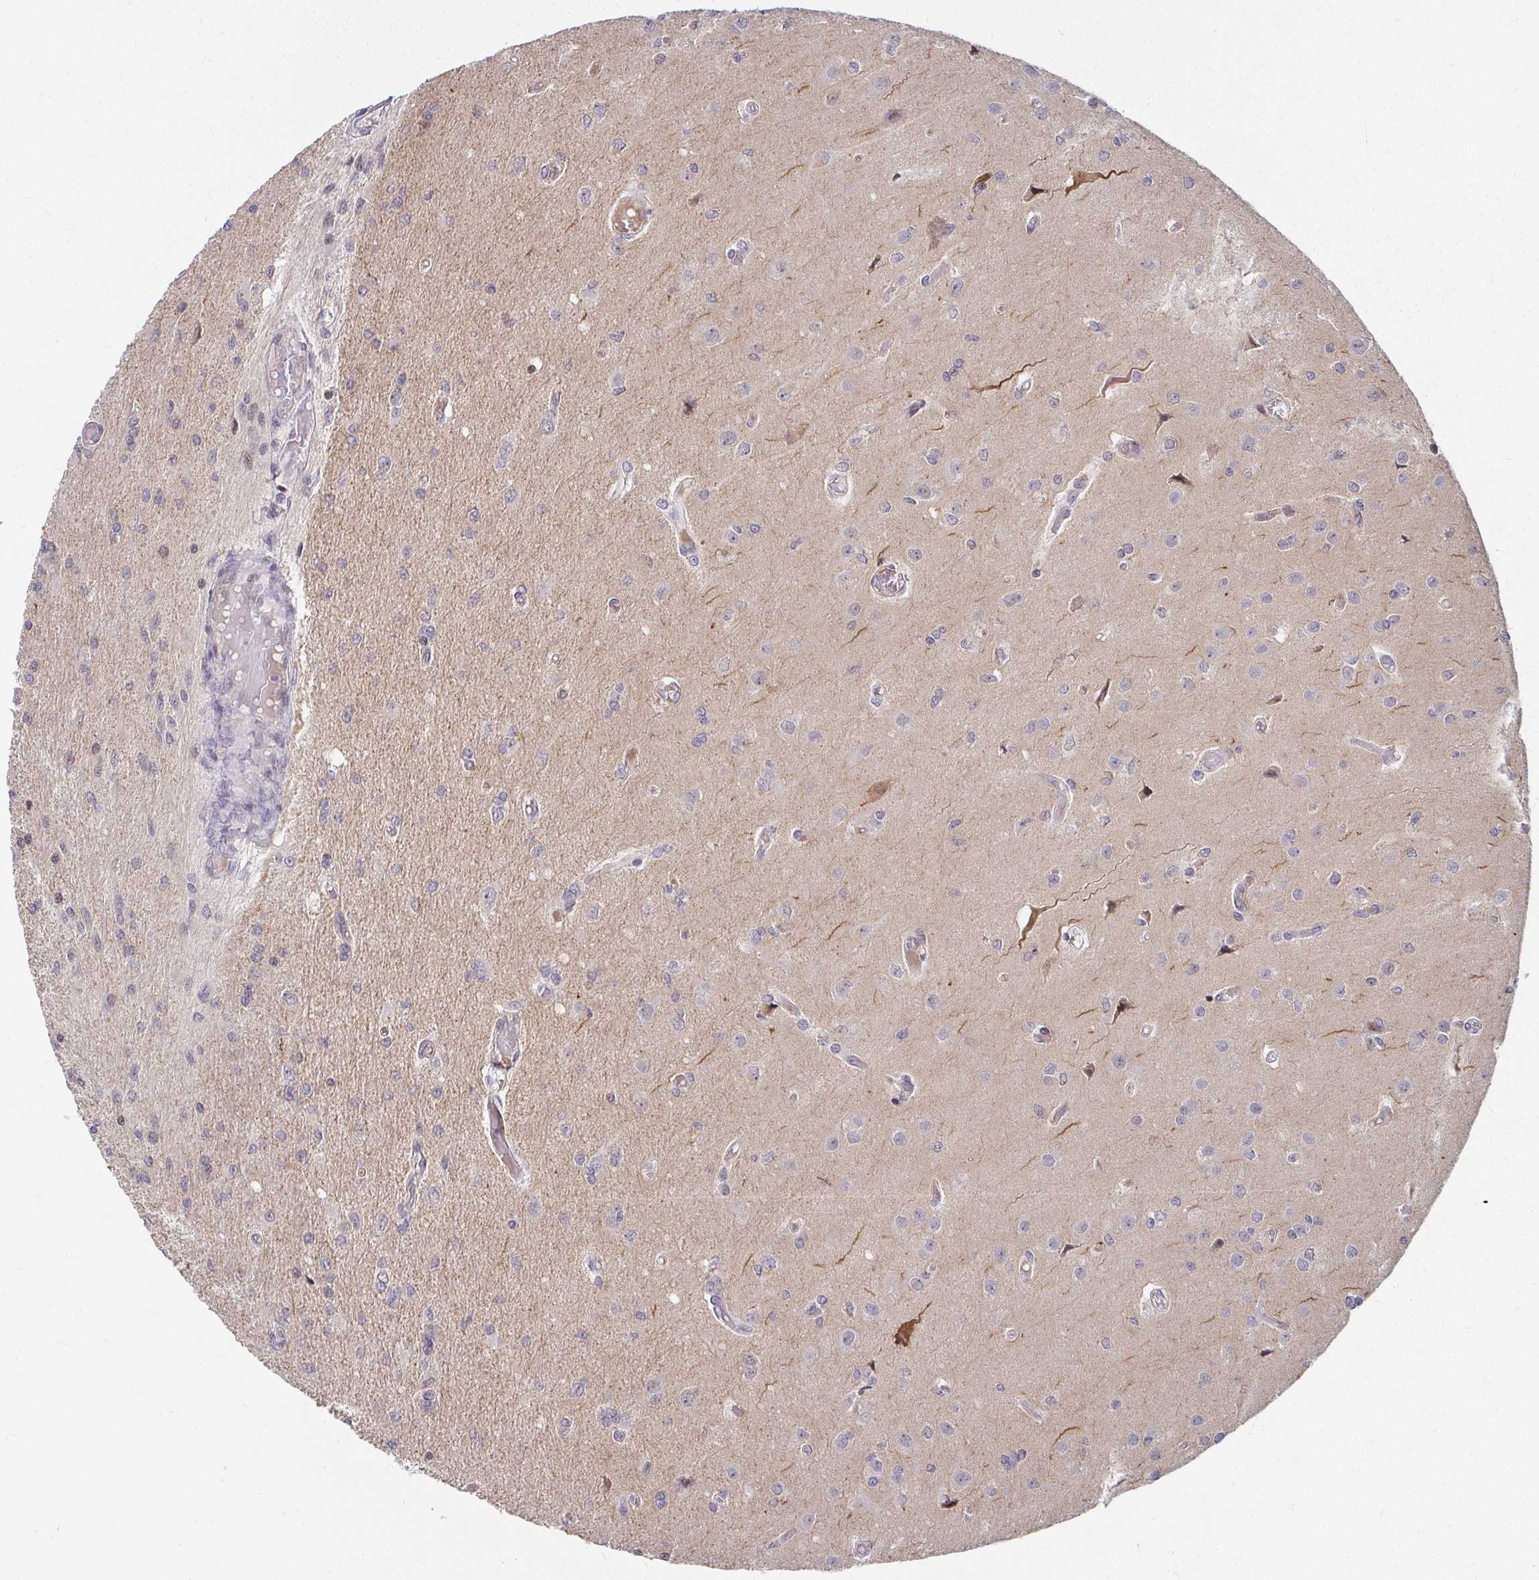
{"staining": {"intensity": "negative", "quantity": "none", "location": "none"}, "tissue": "glioma", "cell_type": "Tumor cells", "image_type": "cancer", "snomed": [{"axis": "morphology", "description": "Glioma, malignant, High grade"}, {"axis": "topography", "description": "Brain"}], "caption": "Immunohistochemistry histopathology image of human malignant high-grade glioma stained for a protein (brown), which exhibits no expression in tumor cells.", "gene": "ANK3", "patient": {"sex": "female", "age": 70}}